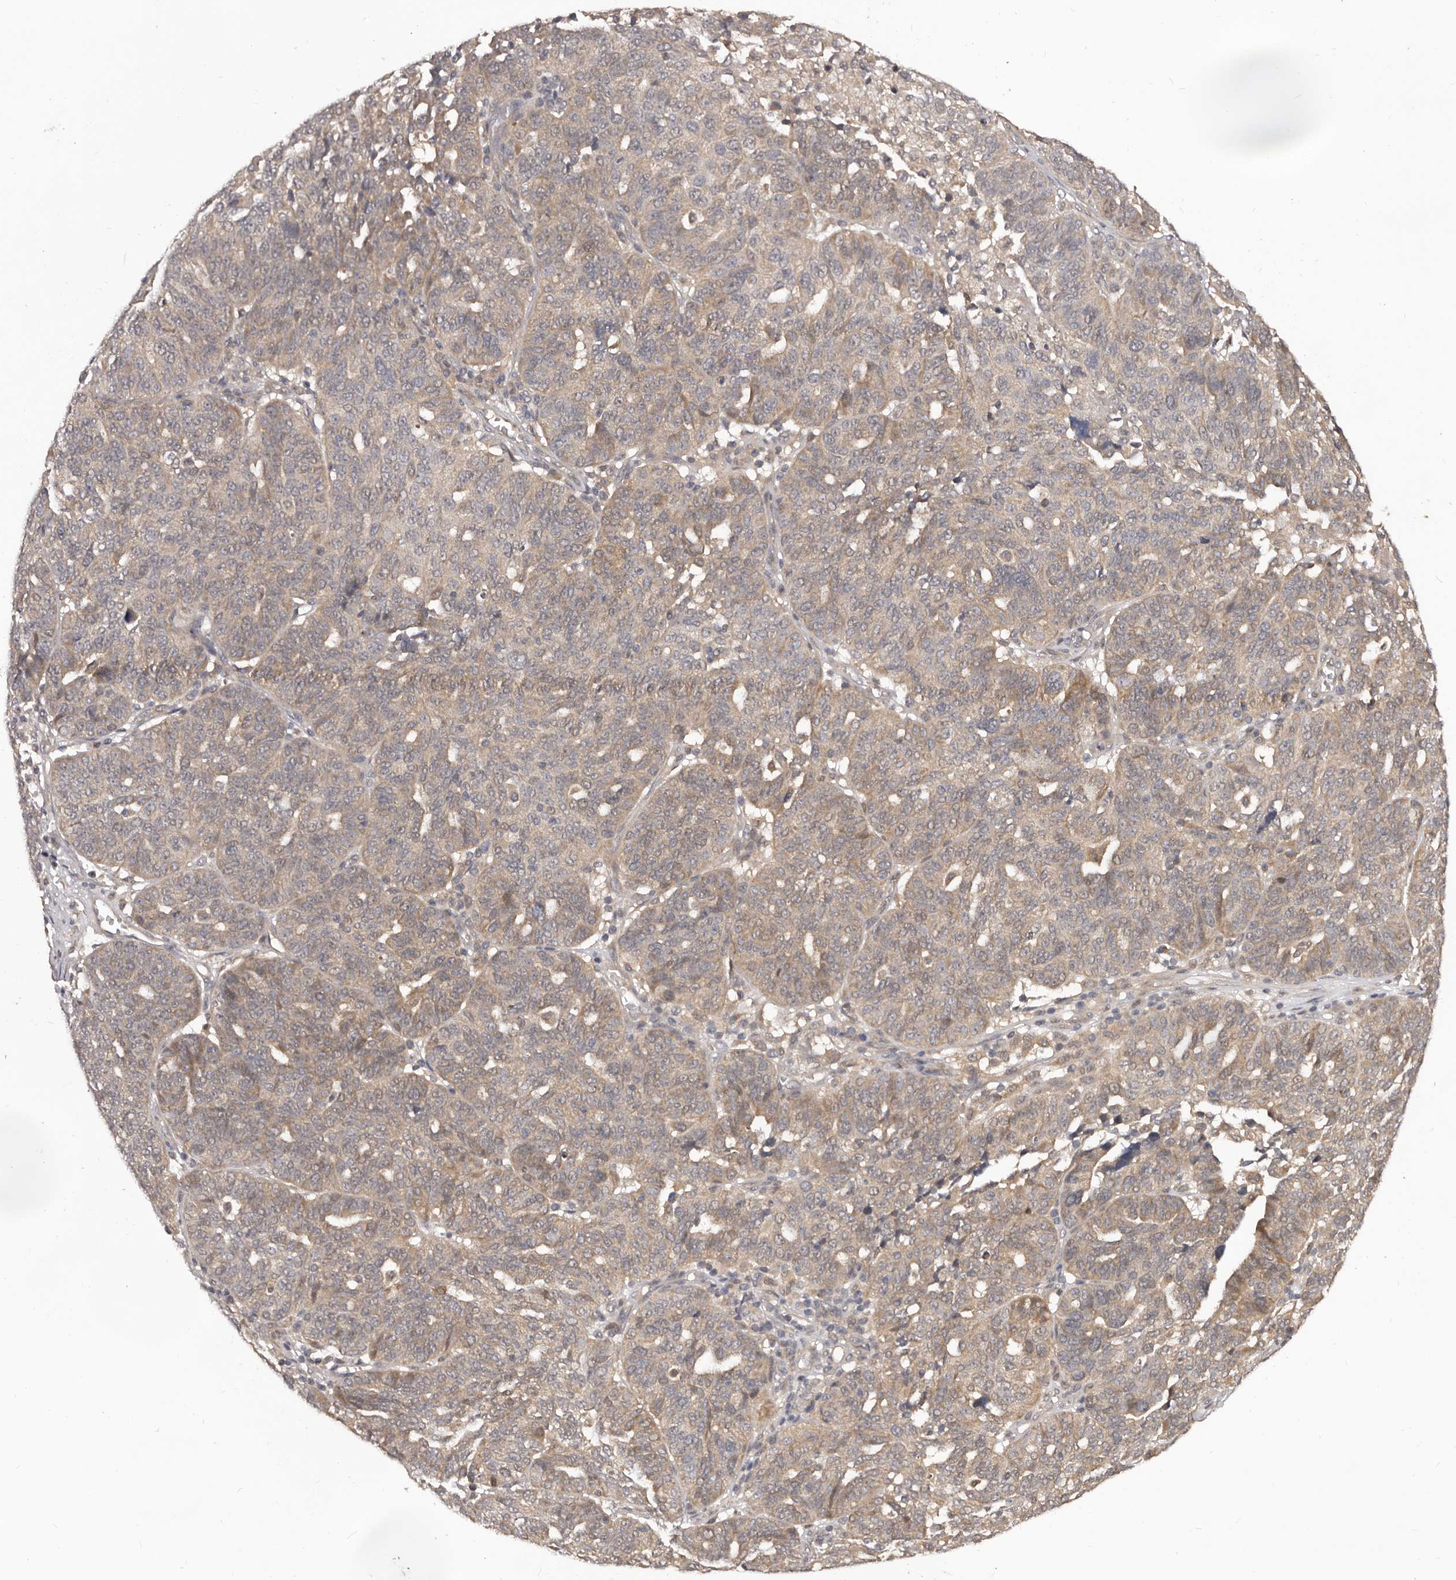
{"staining": {"intensity": "weak", "quantity": "25%-75%", "location": "cytoplasmic/membranous"}, "tissue": "ovarian cancer", "cell_type": "Tumor cells", "image_type": "cancer", "snomed": [{"axis": "morphology", "description": "Cystadenocarcinoma, serous, NOS"}, {"axis": "topography", "description": "Ovary"}], "caption": "The immunohistochemical stain shows weak cytoplasmic/membranous positivity in tumor cells of serous cystadenocarcinoma (ovarian) tissue.", "gene": "MDP1", "patient": {"sex": "female", "age": 59}}